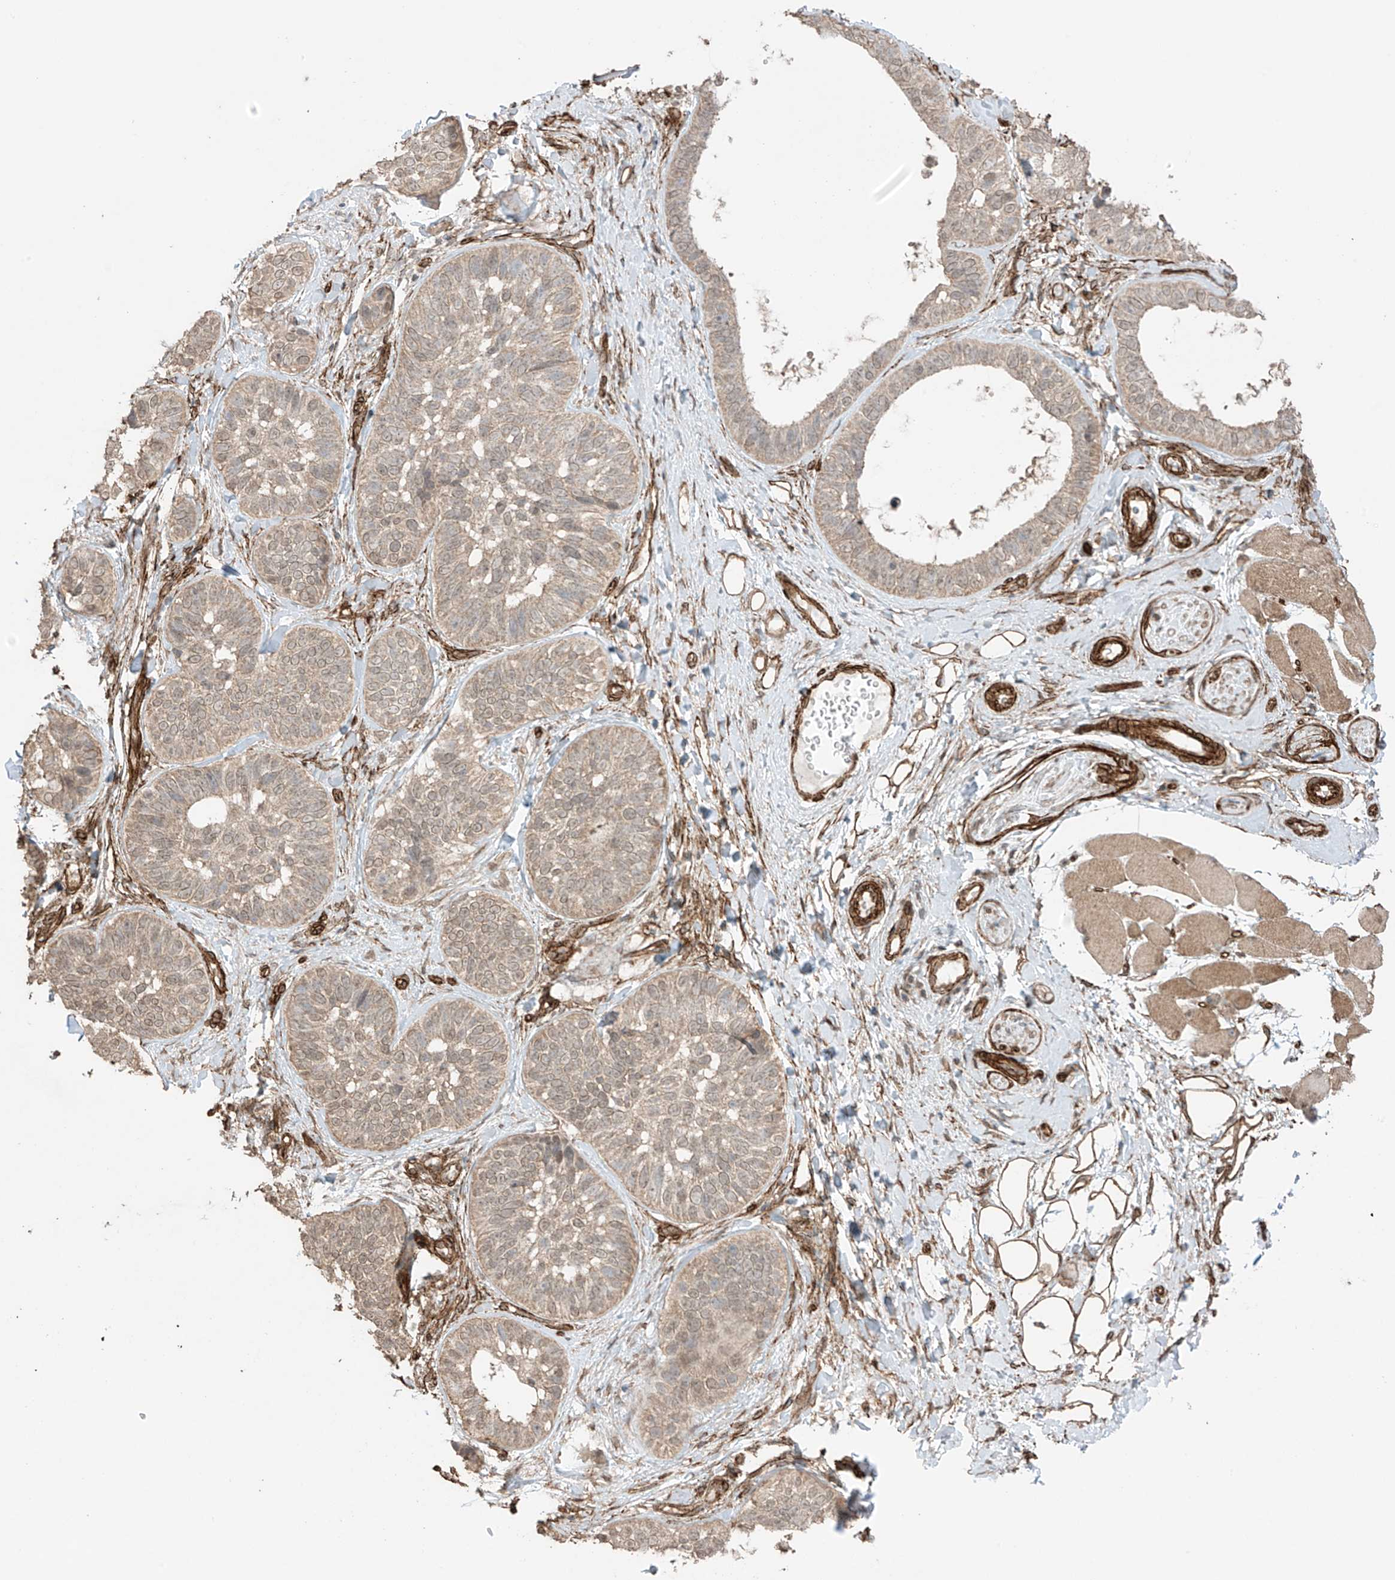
{"staining": {"intensity": "weak", "quantity": ">75%", "location": "cytoplasmic/membranous,nuclear"}, "tissue": "skin cancer", "cell_type": "Tumor cells", "image_type": "cancer", "snomed": [{"axis": "morphology", "description": "Basal cell carcinoma"}, {"axis": "topography", "description": "Skin"}], "caption": "A brown stain highlights weak cytoplasmic/membranous and nuclear expression of a protein in skin cancer tumor cells.", "gene": "TTLL5", "patient": {"sex": "male", "age": 62}}